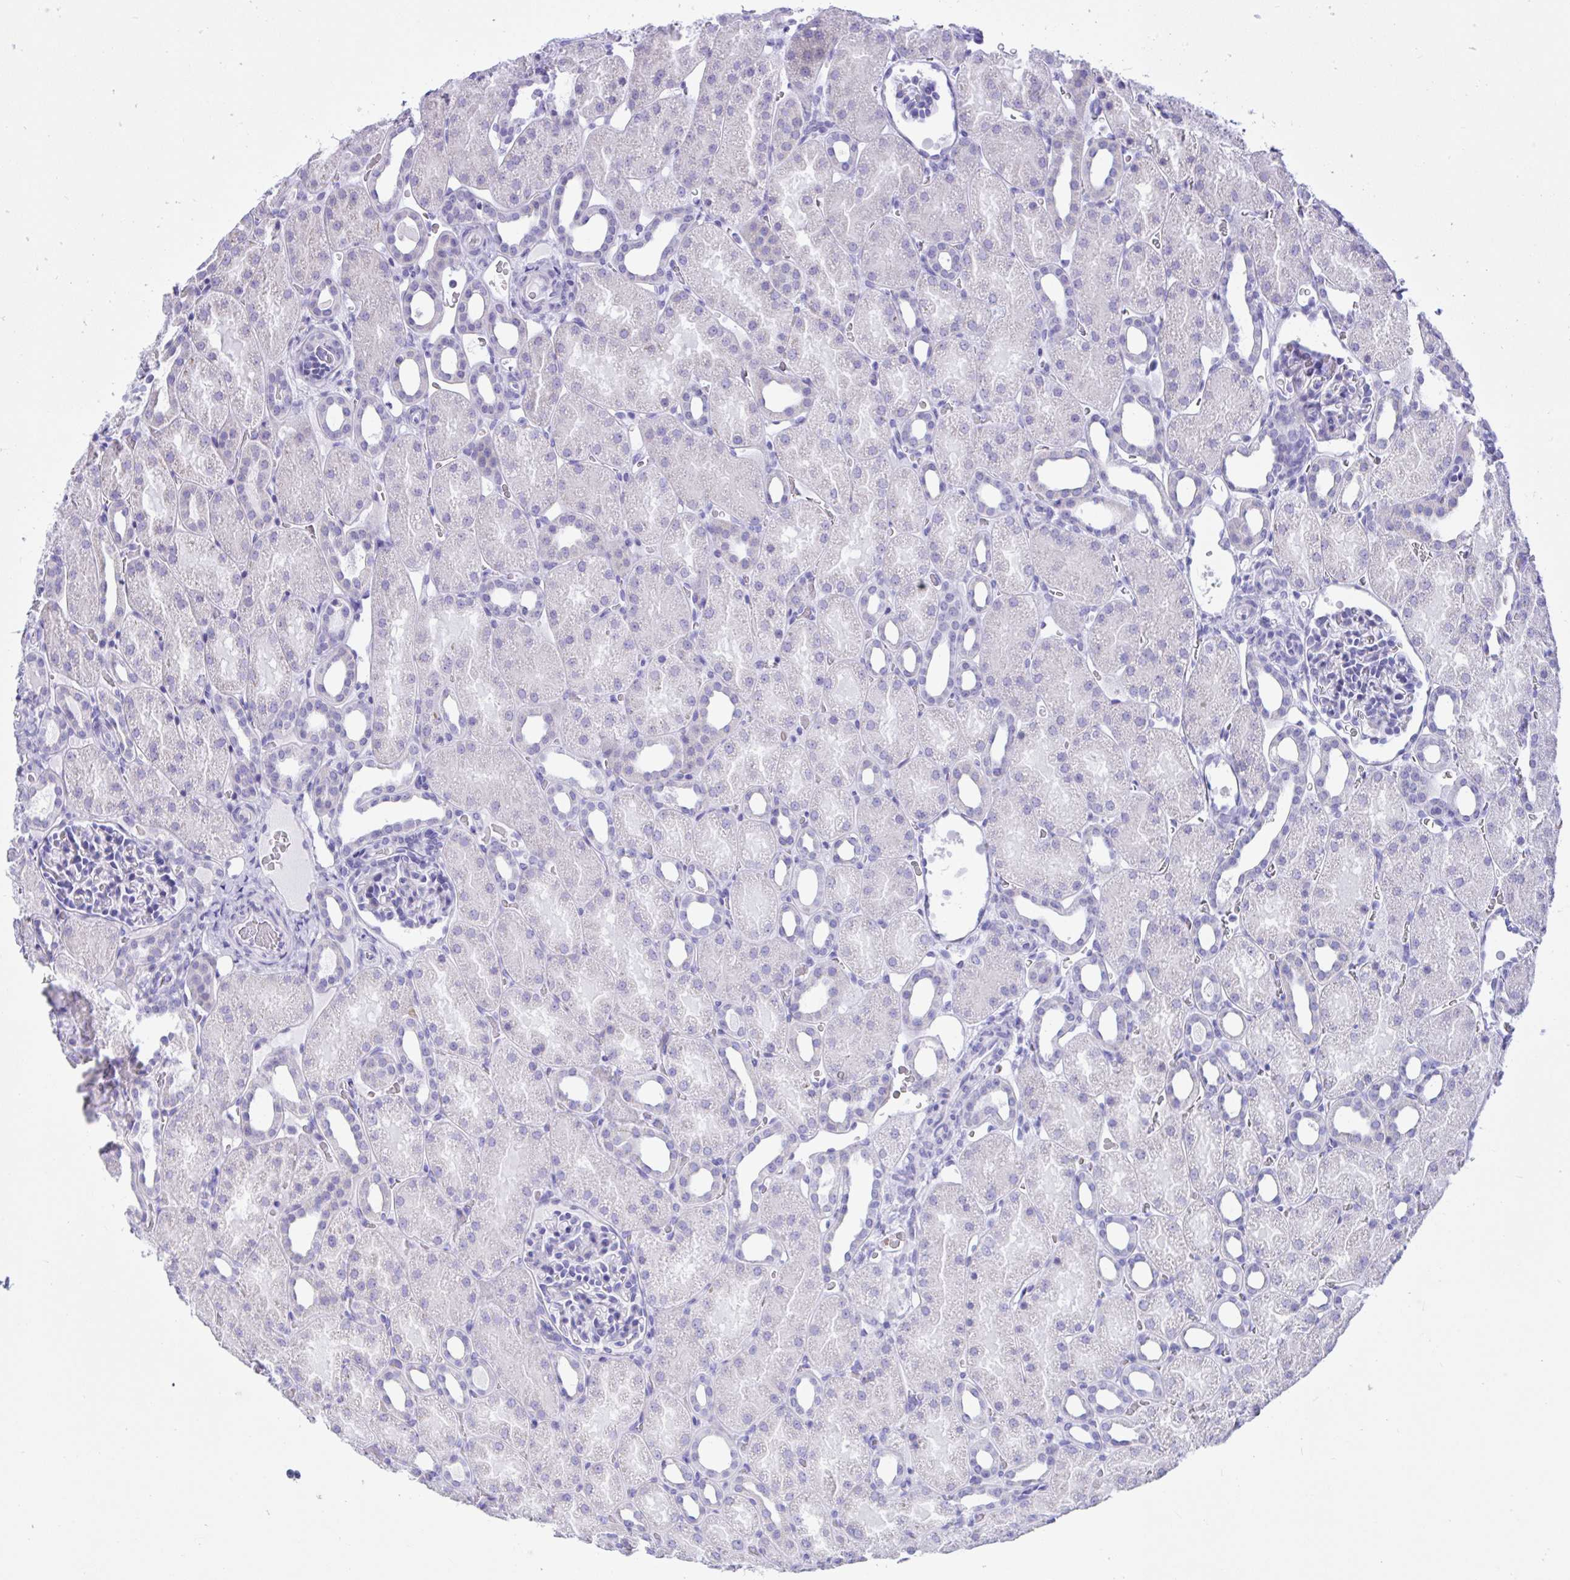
{"staining": {"intensity": "negative", "quantity": "none", "location": "none"}, "tissue": "kidney", "cell_type": "Cells in glomeruli", "image_type": "normal", "snomed": [{"axis": "morphology", "description": "Normal tissue, NOS"}, {"axis": "topography", "description": "Kidney"}], "caption": "The image shows no staining of cells in glomeruli in unremarkable kidney.", "gene": "SEL1L2", "patient": {"sex": "male", "age": 2}}